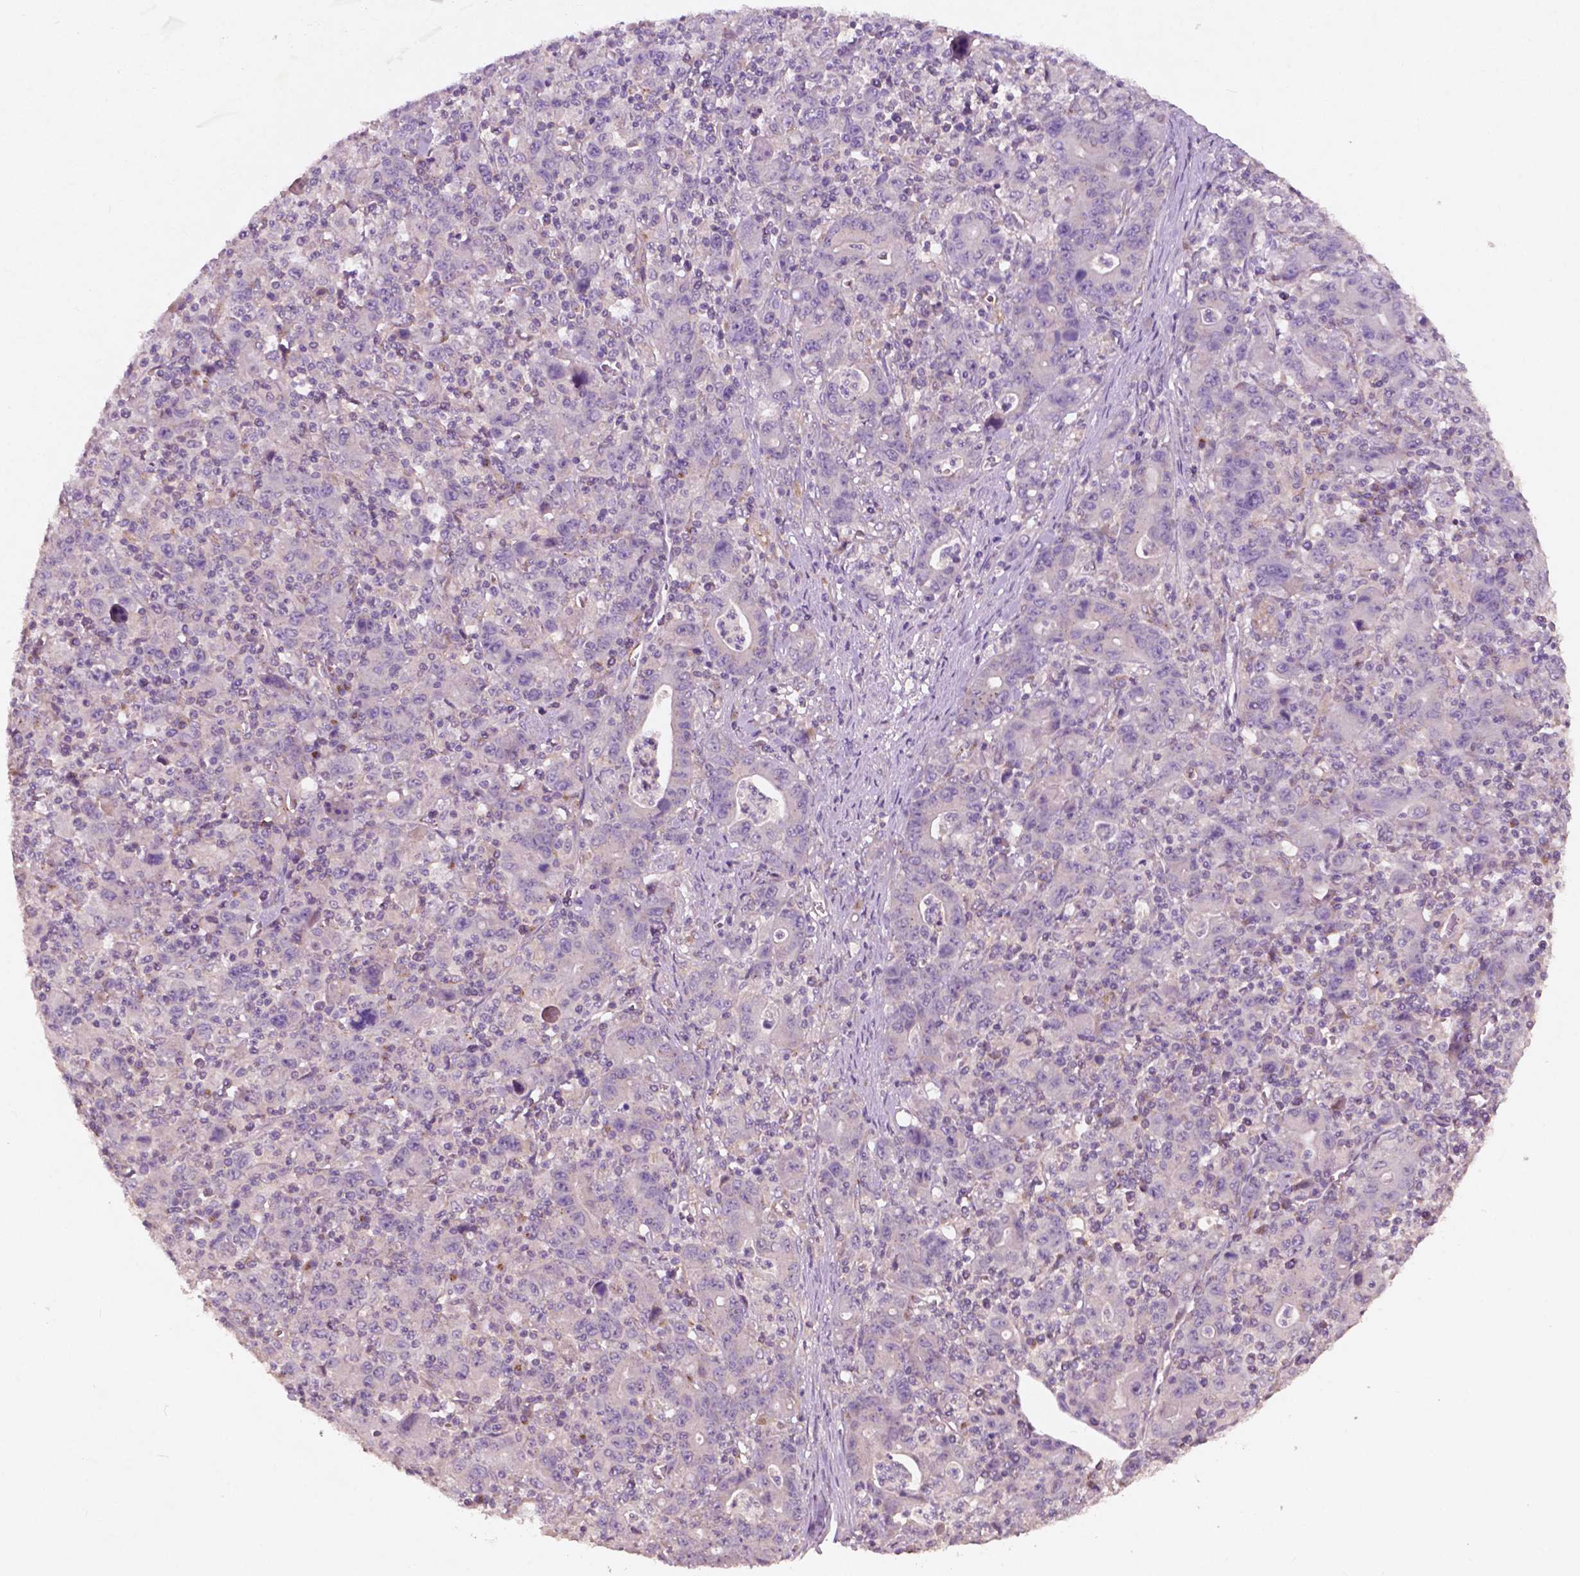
{"staining": {"intensity": "negative", "quantity": "none", "location": "none"}, "tissue": "stomach cancer", "cell_type": "Tumor cells", "image_type": "cancer", "snomed": [{"axis": "morphology", "description": "Adenocarcinoma, NOS"}, {"axis": "topography", "description": "Stomach, upper"}], "caption": "There is no significant staining in tumor cells of stomach cancer. Nuclei are stained in blue.", "gene": "CHPT1", "patient": {"sex": "male", "age": 69}}